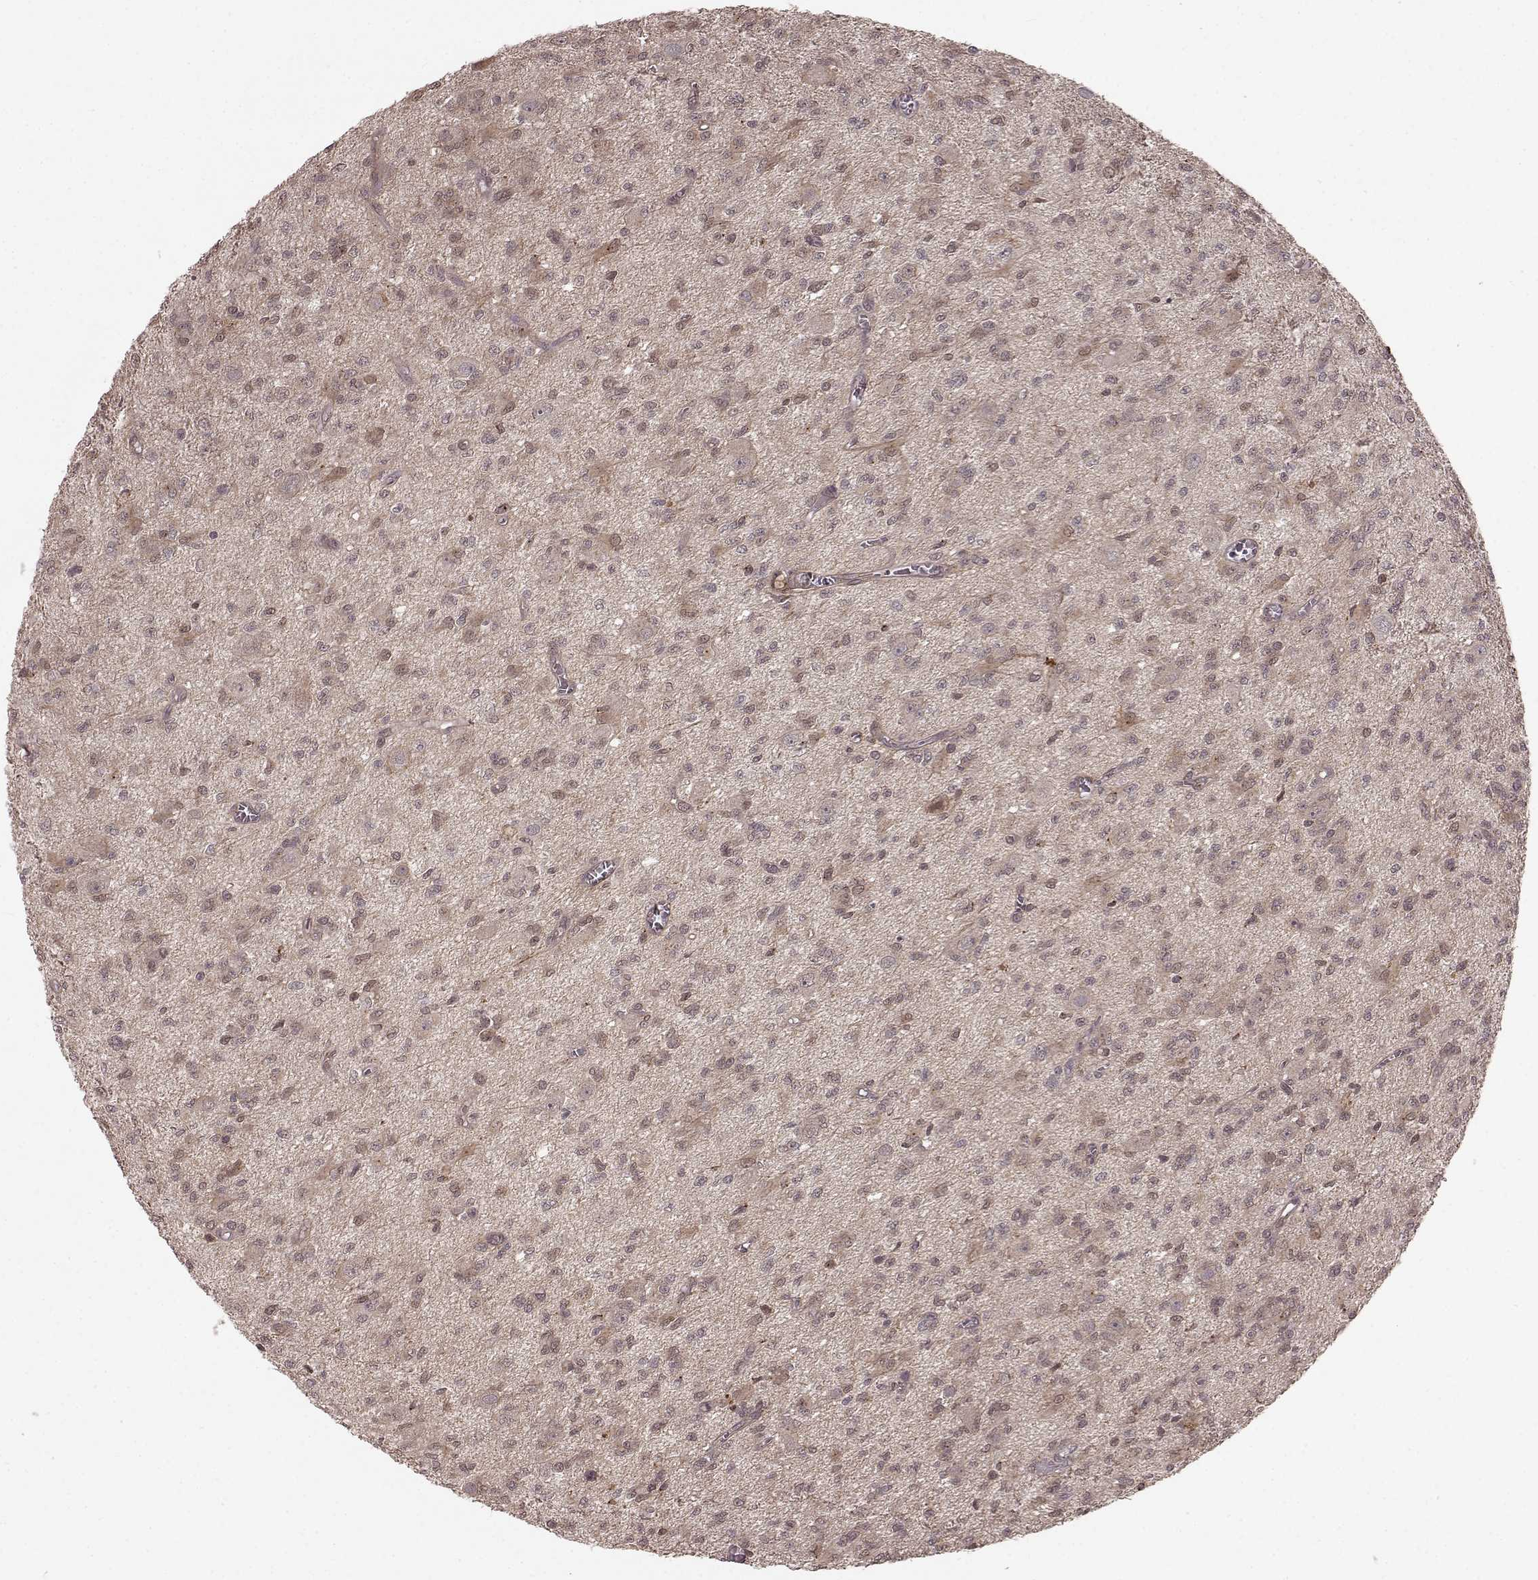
{"staining": {"intensity": "weak", "quantity": "25%-75%", "location": "cytoplasmic/membranous"}, "tissue": "glioma", "cell_type": "Tumor cells", "image_type": "cancer", "snomed": [{"axis": "morphology", "description": "Glioma, malignant, Low grade"}, {"axis": "topography", "description": "Brain"}], "caption": "Glioma stained for a protein (brown) shows weak cytoplasmic/membranous positive expression in about 25%-75% of tumor cells.", "gene": "GSS", "patient": {"sex": "male", "age": 64}}